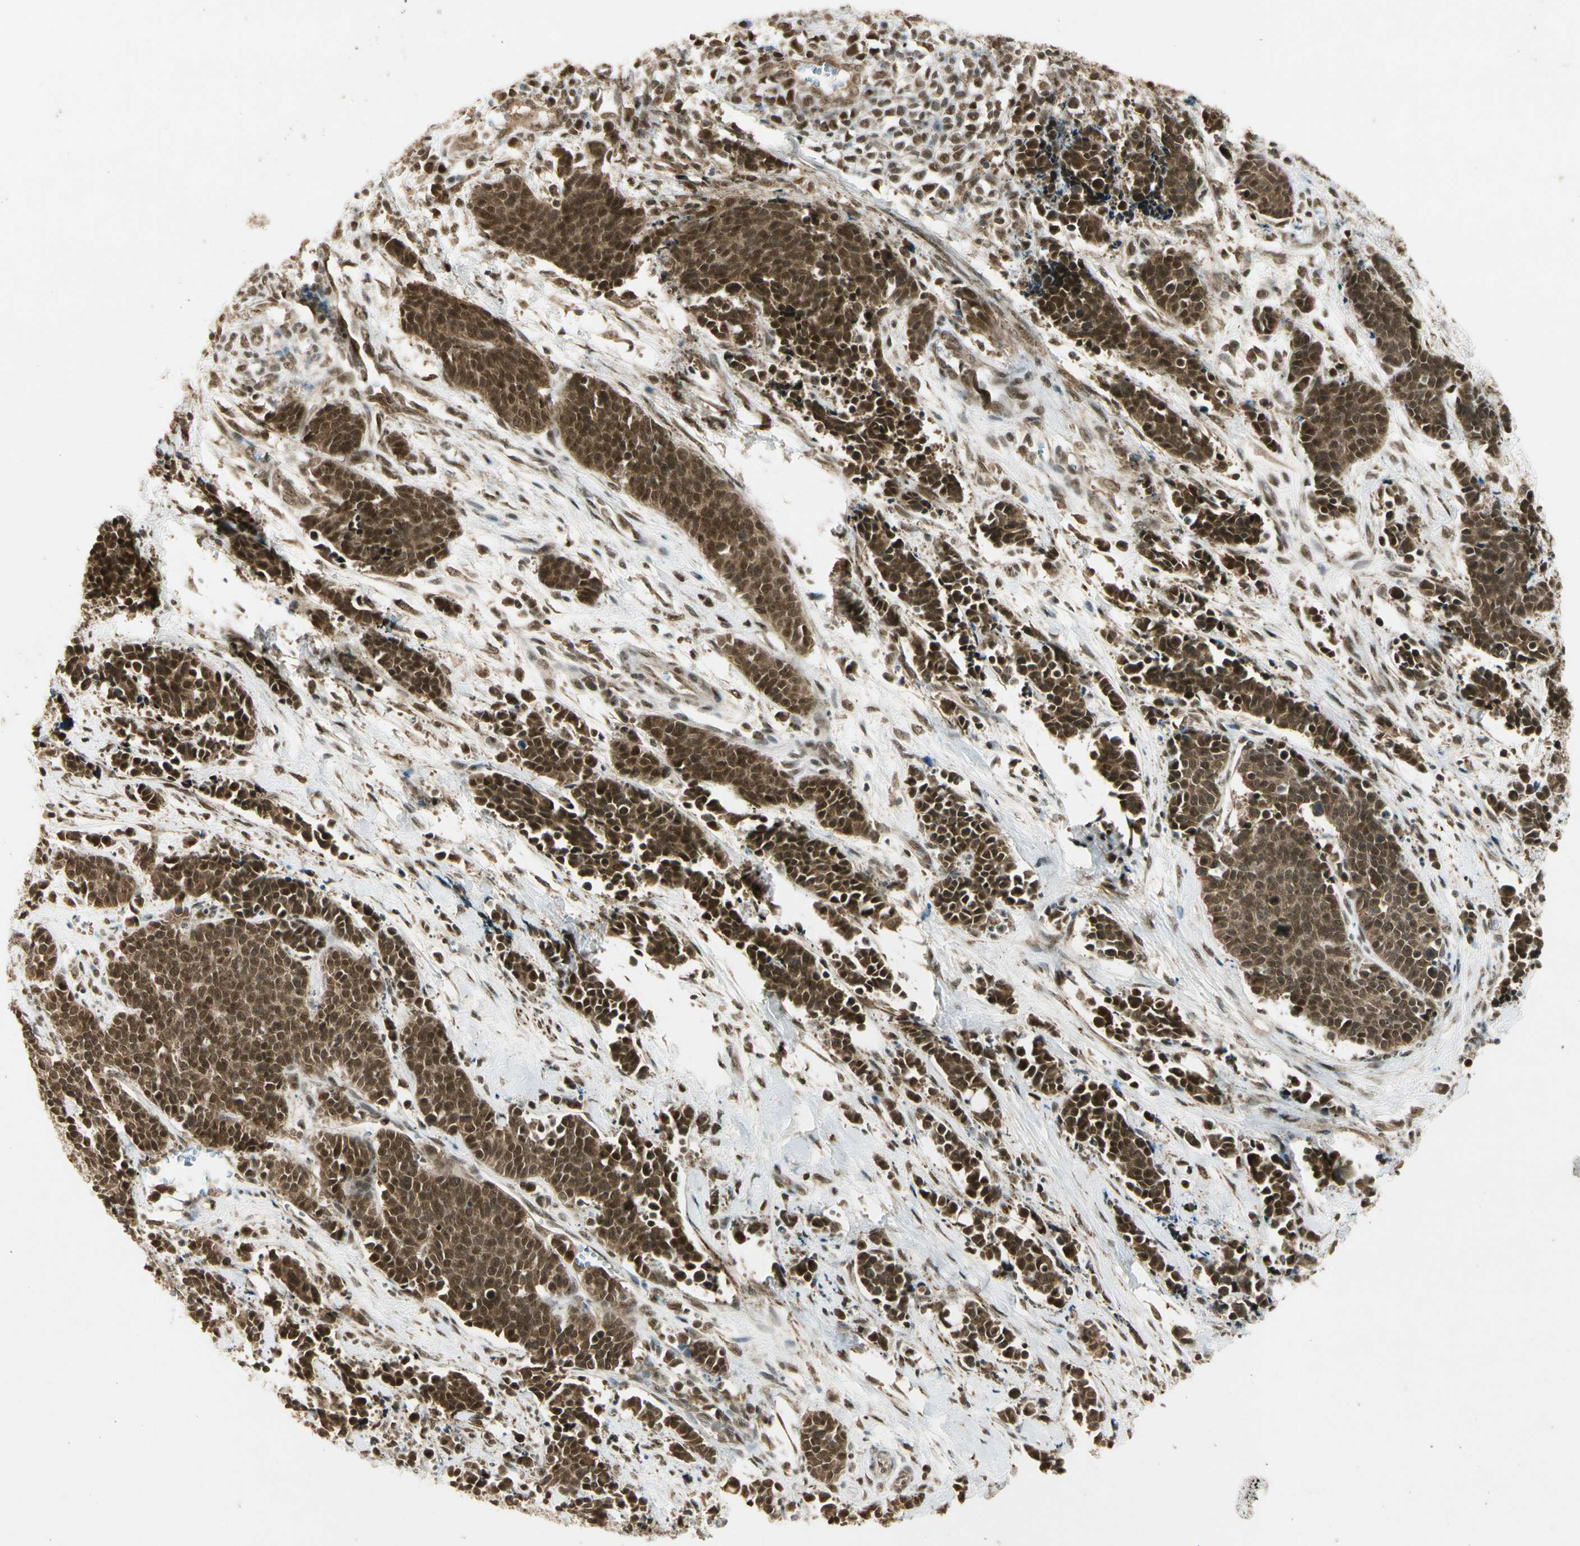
{"staining": {"intensity": "strong", "quantity": ">75%", "location": "cytoplasmic/membranous,nuclear"}, "tissue": "cervical cancer", "cell_type": "Tumor cells", "image_type": "cancer", "snomed": [{"axis": "morphology", "description": "Squamous cell carcinoma, NOS"}, {"axis": "topography", "description": "Cervix"}], "caption": "A photomicrograph of squamous cell carcinoma (cervical) stained for a protein shows strong cytoplasmic/membranous and nuclear brown staining in tumor cells. Immunohistochemistry stains the protein of interest in brown and the nuclei are stained blue.", "gene": "ZNF135", "patient": {"sex": "female", "age": 35}}